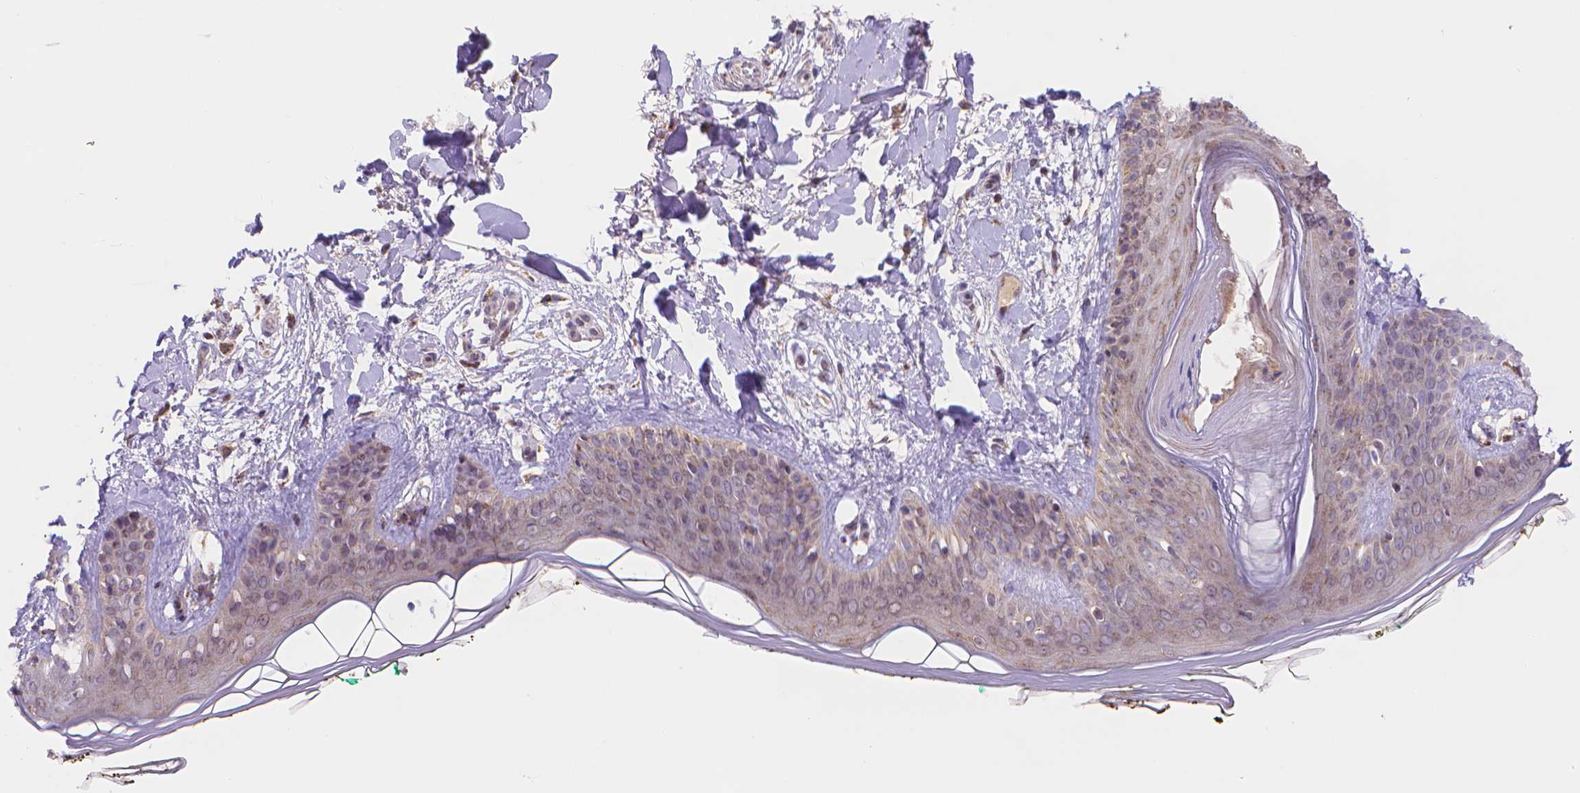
{"staining": {"intensity": "negative", "quantity": "none", "location": "none"}, "tissue": "skin", "cell_type": "Fibroblasts", "image_type": "normal", "snomed": [{"axis": "morphology", "description": "Normal tissue, NOS"}, {"axis": "topography", "description": "Skin"}], "caption": "Immunohistochemical staining of normal human skin displays no significant staining in fibroblasts.", "gene": "CYYR1", "patient": {"sex": "female", "age": 34}}